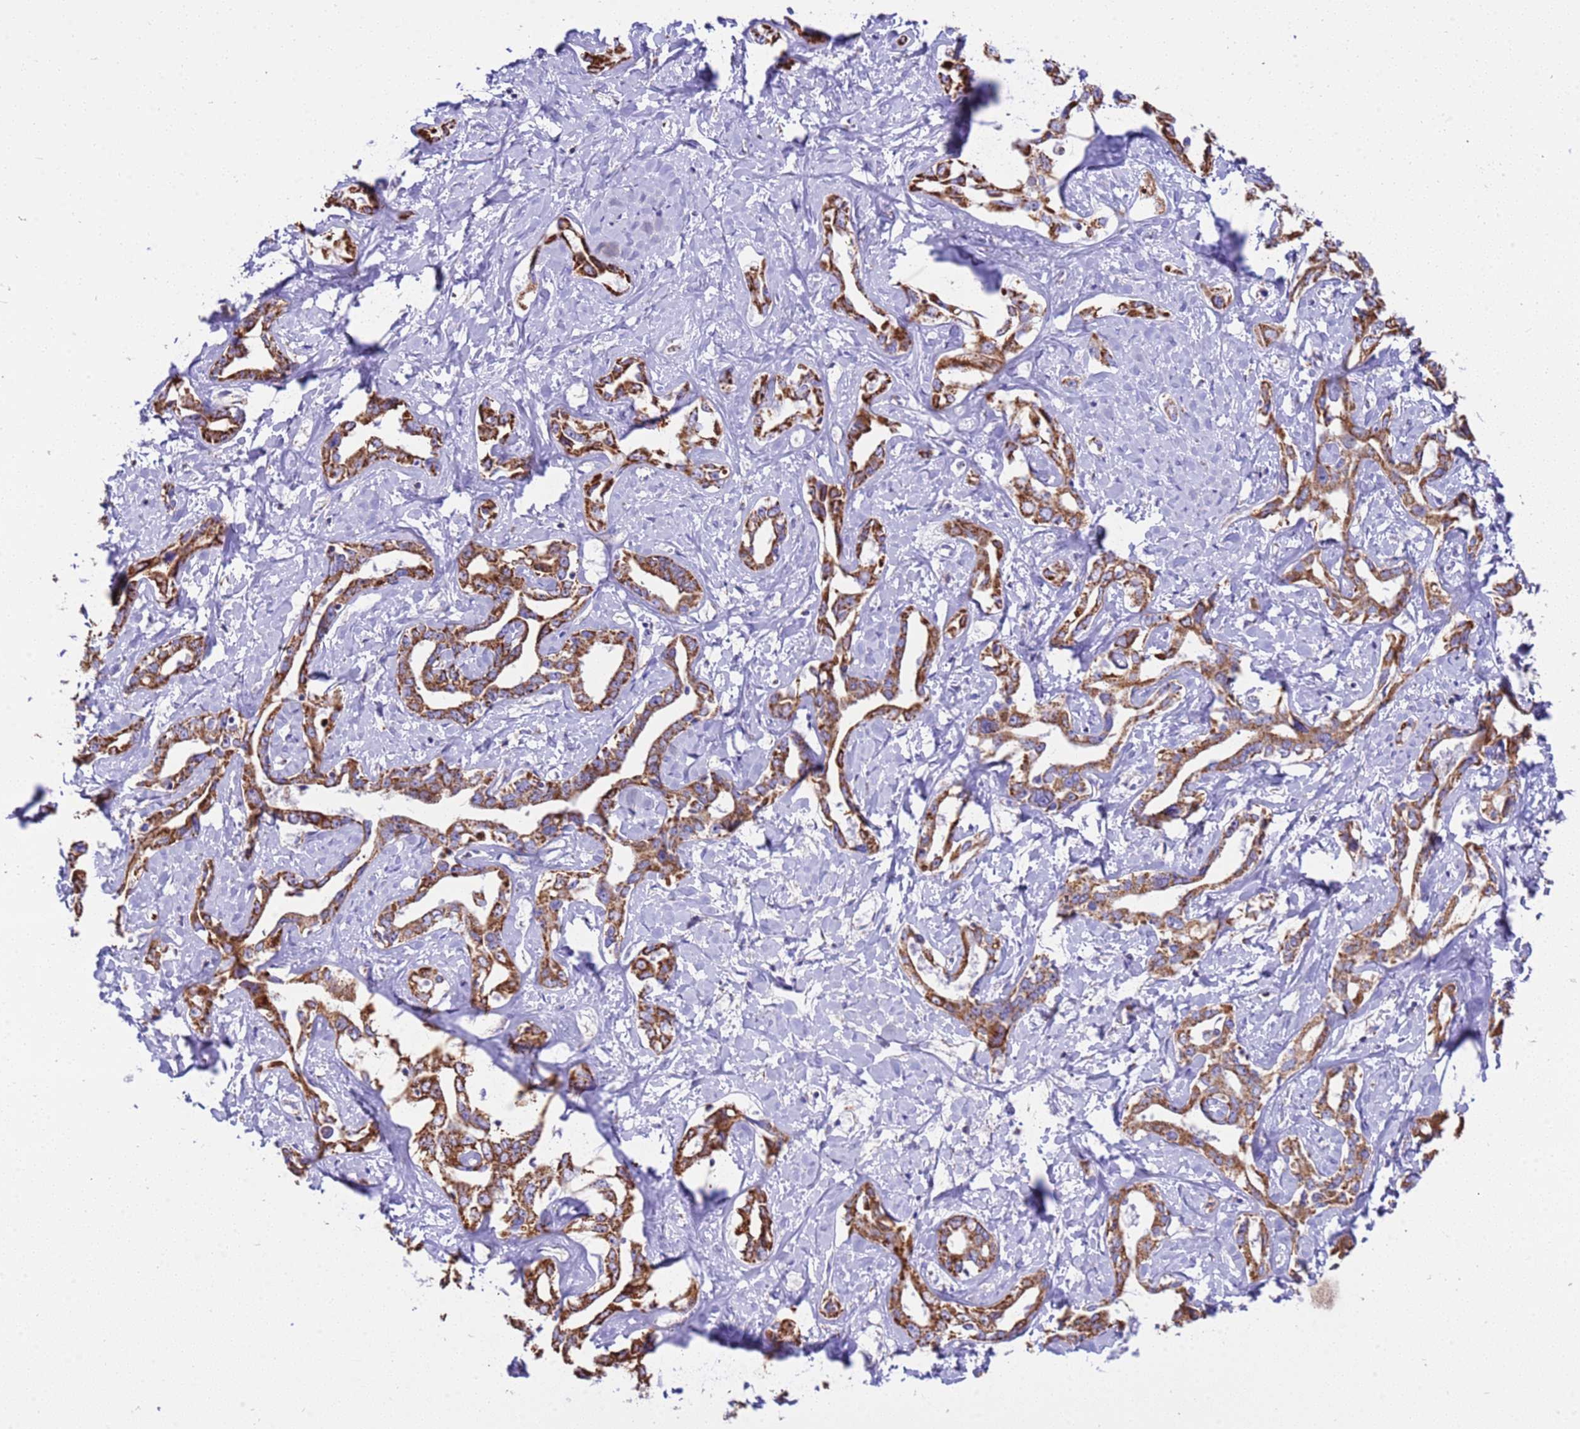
{"staining": {"intensity": "strong", "quantity": ">75%", "location": "cytoplasmic/membranous"}, "tissue": "liver cancer", "cell_type": "Tumor cells", "image_type": "cancer", "snomed": [{"axis": "morphology", "description": "Cholangiocarcinoma"}, {"axis": "topography", "description": "Liver"}], "caption": "Immunohistochemistry image of human liver cancer stained for a protein (brown), which shows high levels of strong cytoplasmic/membranous staining in approximately >75% of tumor cells.", "gene": "RNF165", "patient": {"sex": "male", "age": 59}}